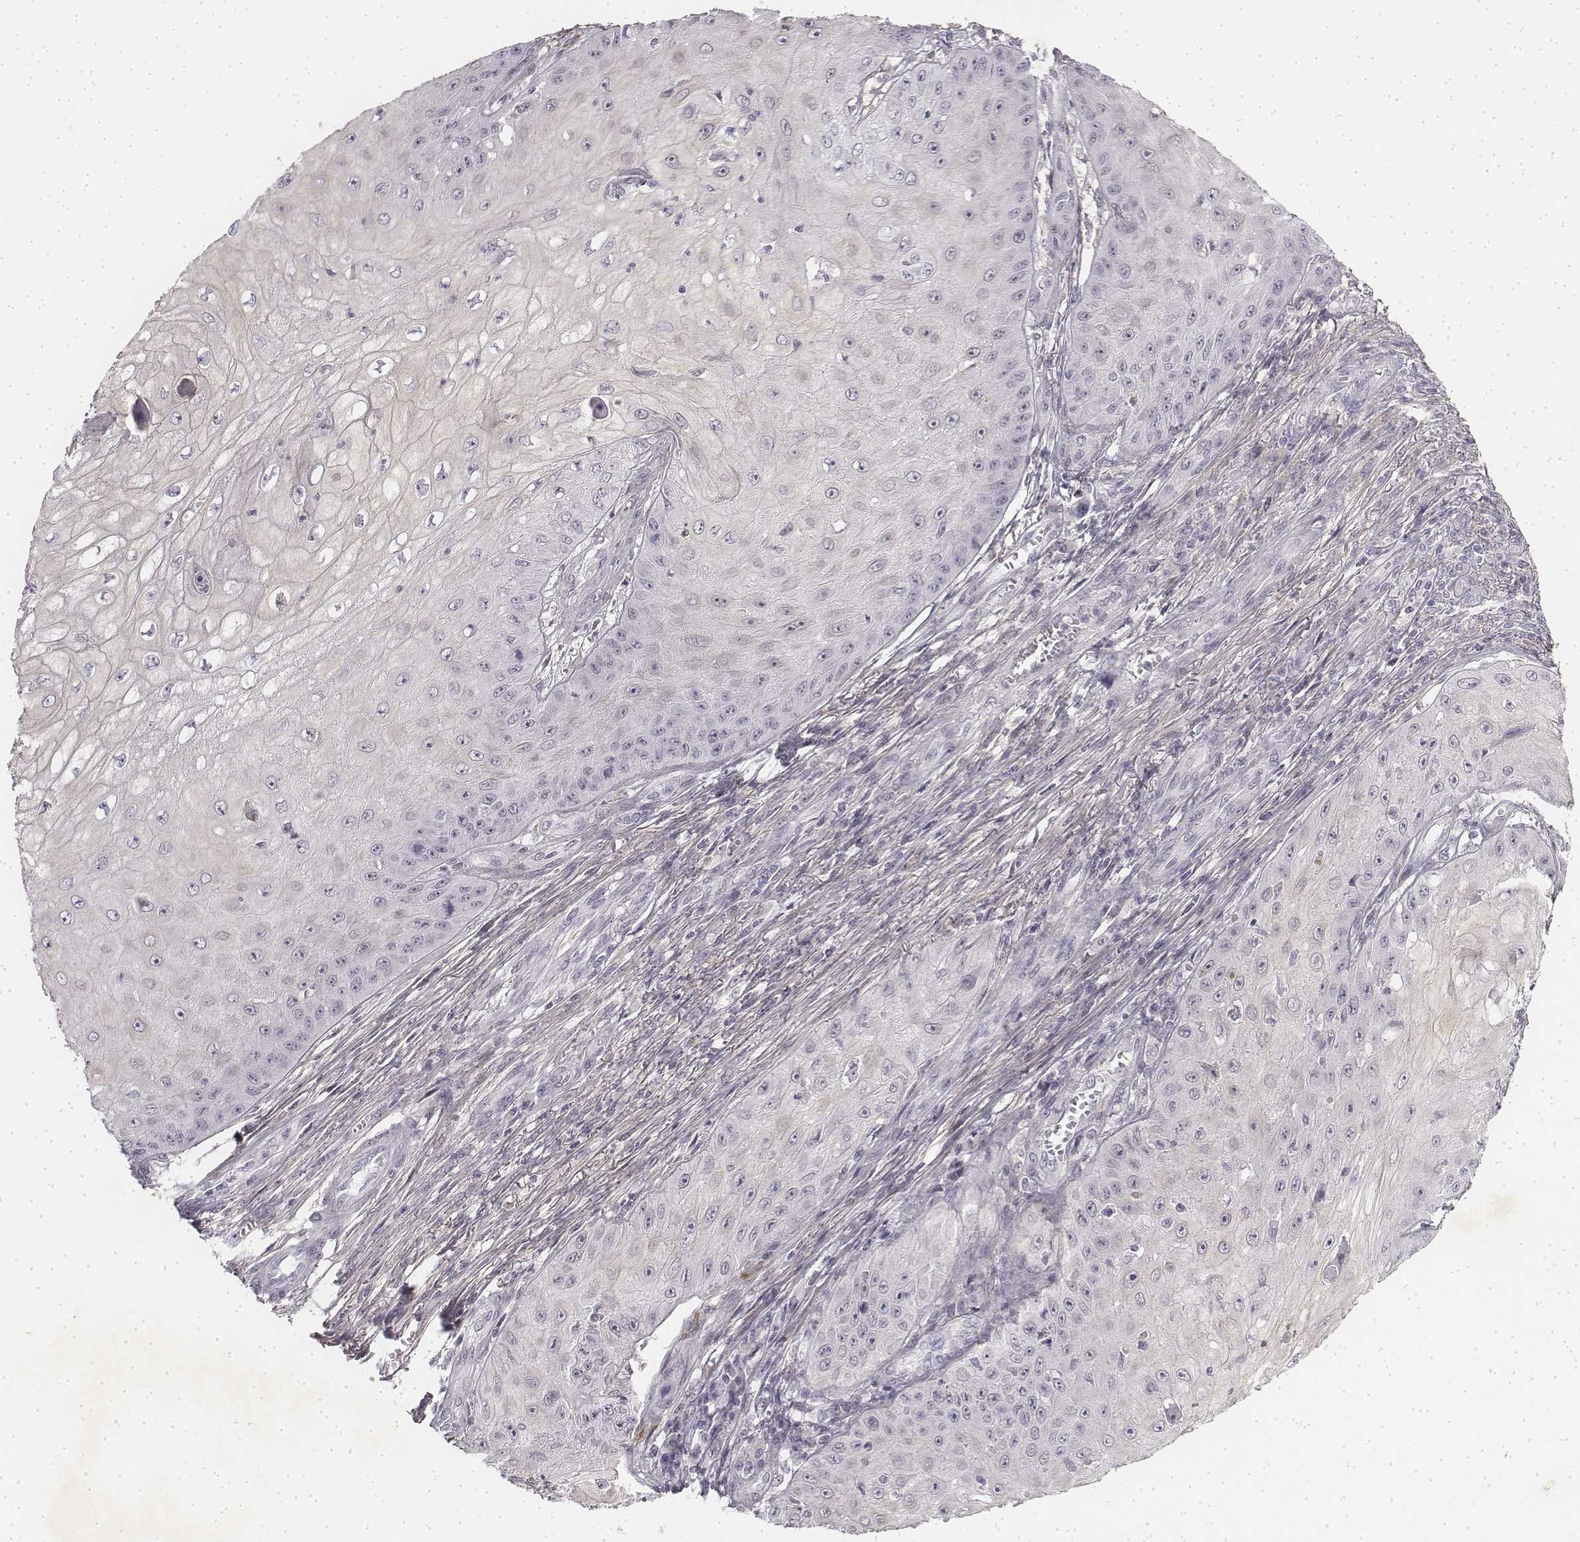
{"staining": {"intensity": "negative", "quantity": "none", "location": "none"}, "tissue": "skin cancer", "cell_type": "Tumor cells", "image_type": "cancer", "snomed": [{"axis": "morphology", "description": "Squamous cell carcinoma, NOS"}, {"axis": "topography", "description": "Skin"}], "caption": "DAB immunohistochemical staining of human skin cancer reveals no significant staining in tumor cells.", "gene": "KRT84", "patient": {"sex": "male", "age": 70}}